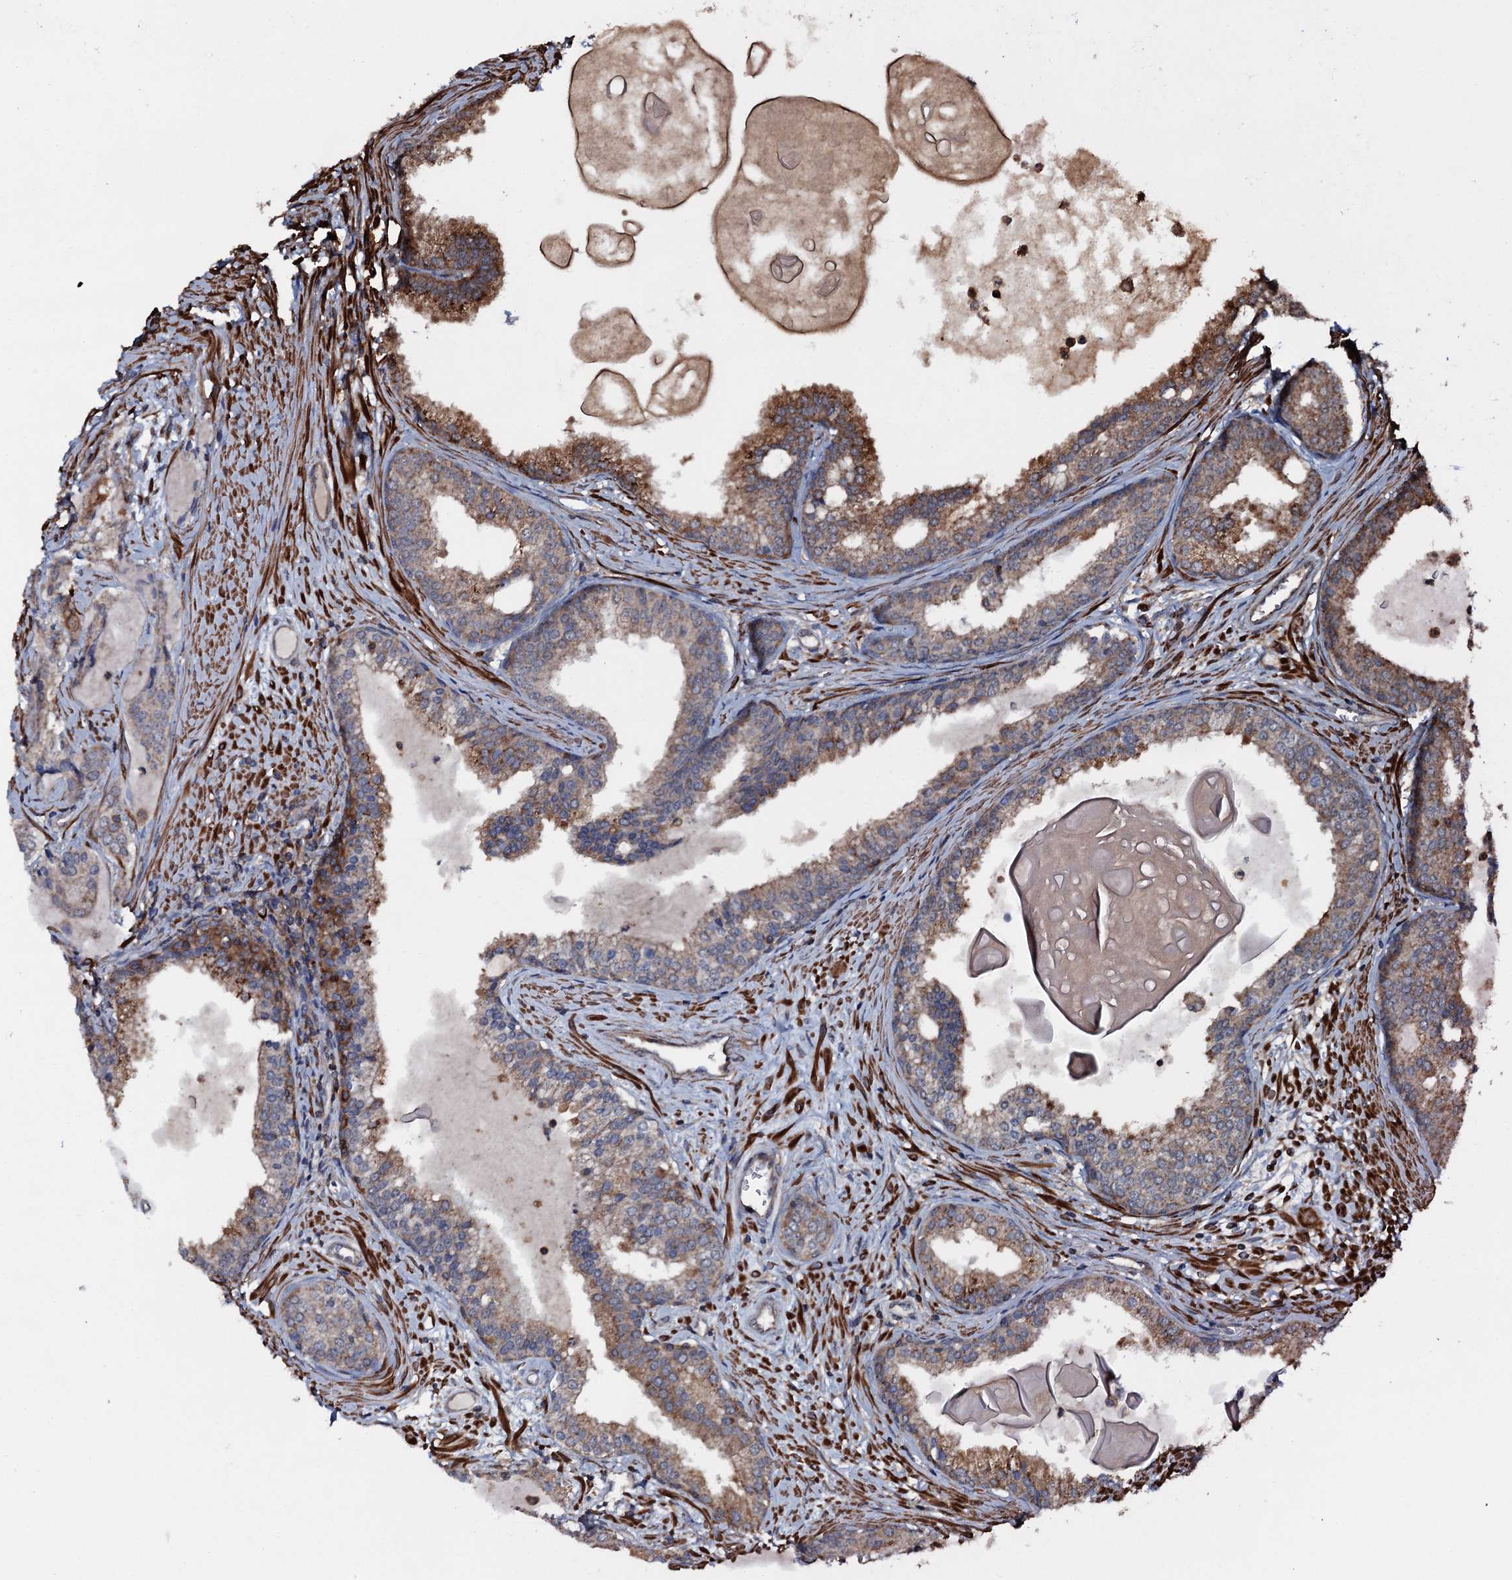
{"staining": {"intensity": "moderate", "quantity": ">75%", "location": "cytoplasmic/membranous"}, "tissue": "prostate cancer", "cell_type": "Tumor cells", "image_type": "cancer", "snomed": [{"axis": "morphology", "description": "Adenocarcinoma, High grade"}, {"axis": "topography", "description": "Prostate"}], "caption": "Prostate cancer stained with immunohistochemistry demonstrates moderate cytoplasmic/membranous positivity in approximately >75% of tumor cells. Using DAB (brown) and hematoxylin (blue) stains, captured at high magnification using brightfield microscopy.", "gene": "VWA8", "patient": {"sex": "male", "age": 68}}